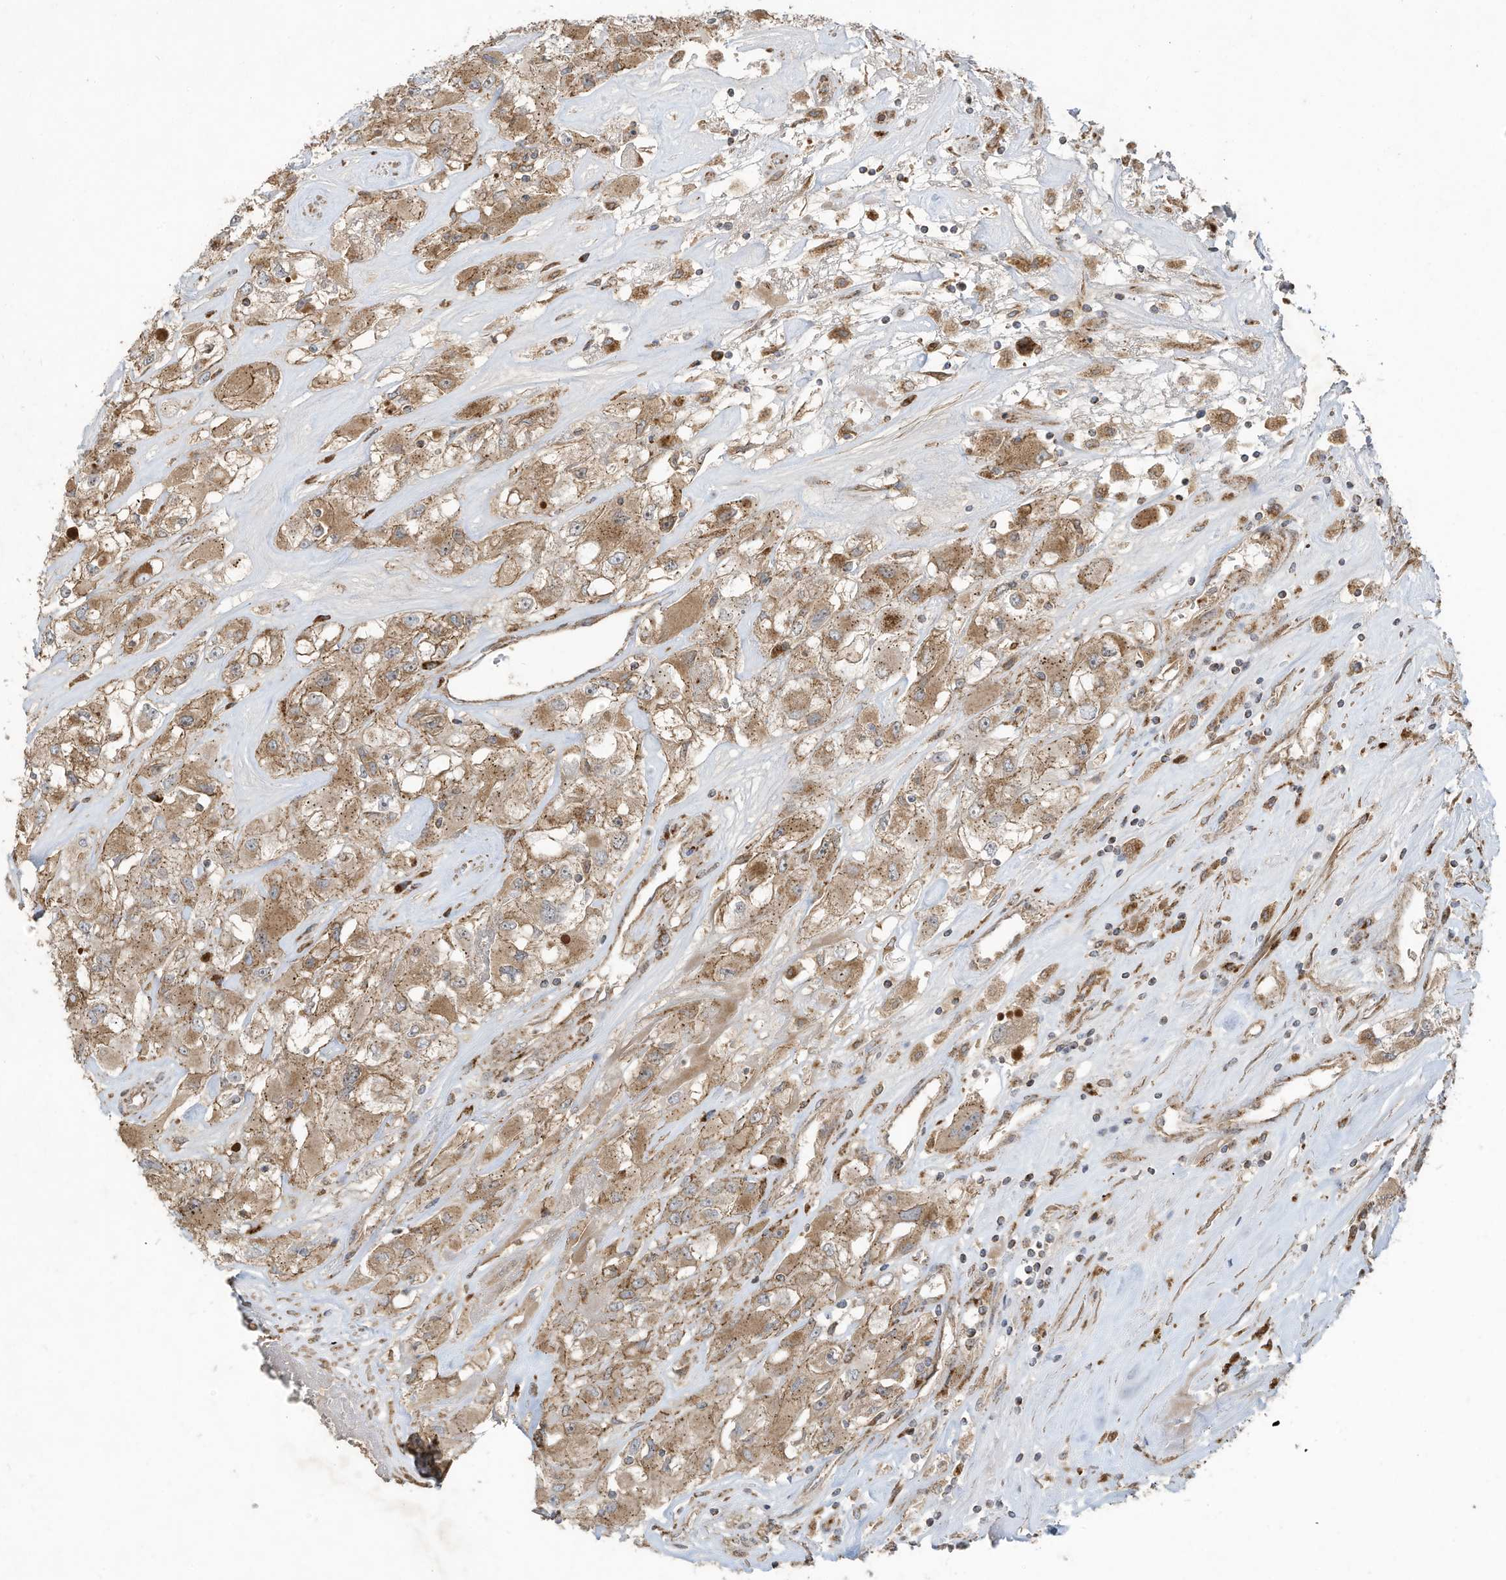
{"staining": {"intensity": "moderate", "quantity": ">75%", "location": "cytoplasmic/membranous"}, "tissue": "renal cancer", "cell_type": "Tumor cells", "image_type": "cancer", "snomed": [{"axis": "morphology", "description": "Adenocarcinoma, NOS"}, {"axis": "topography", "description": "Kidney"}], "caption": "Renal adenocarcinoma stained with immunohistochemistry (IHC) displays moderate cytoplasmic/membranous expression in about >75% of tumor cells.", "gene": "C2orf74", "patient": {"sex": "female", "age": 52}}